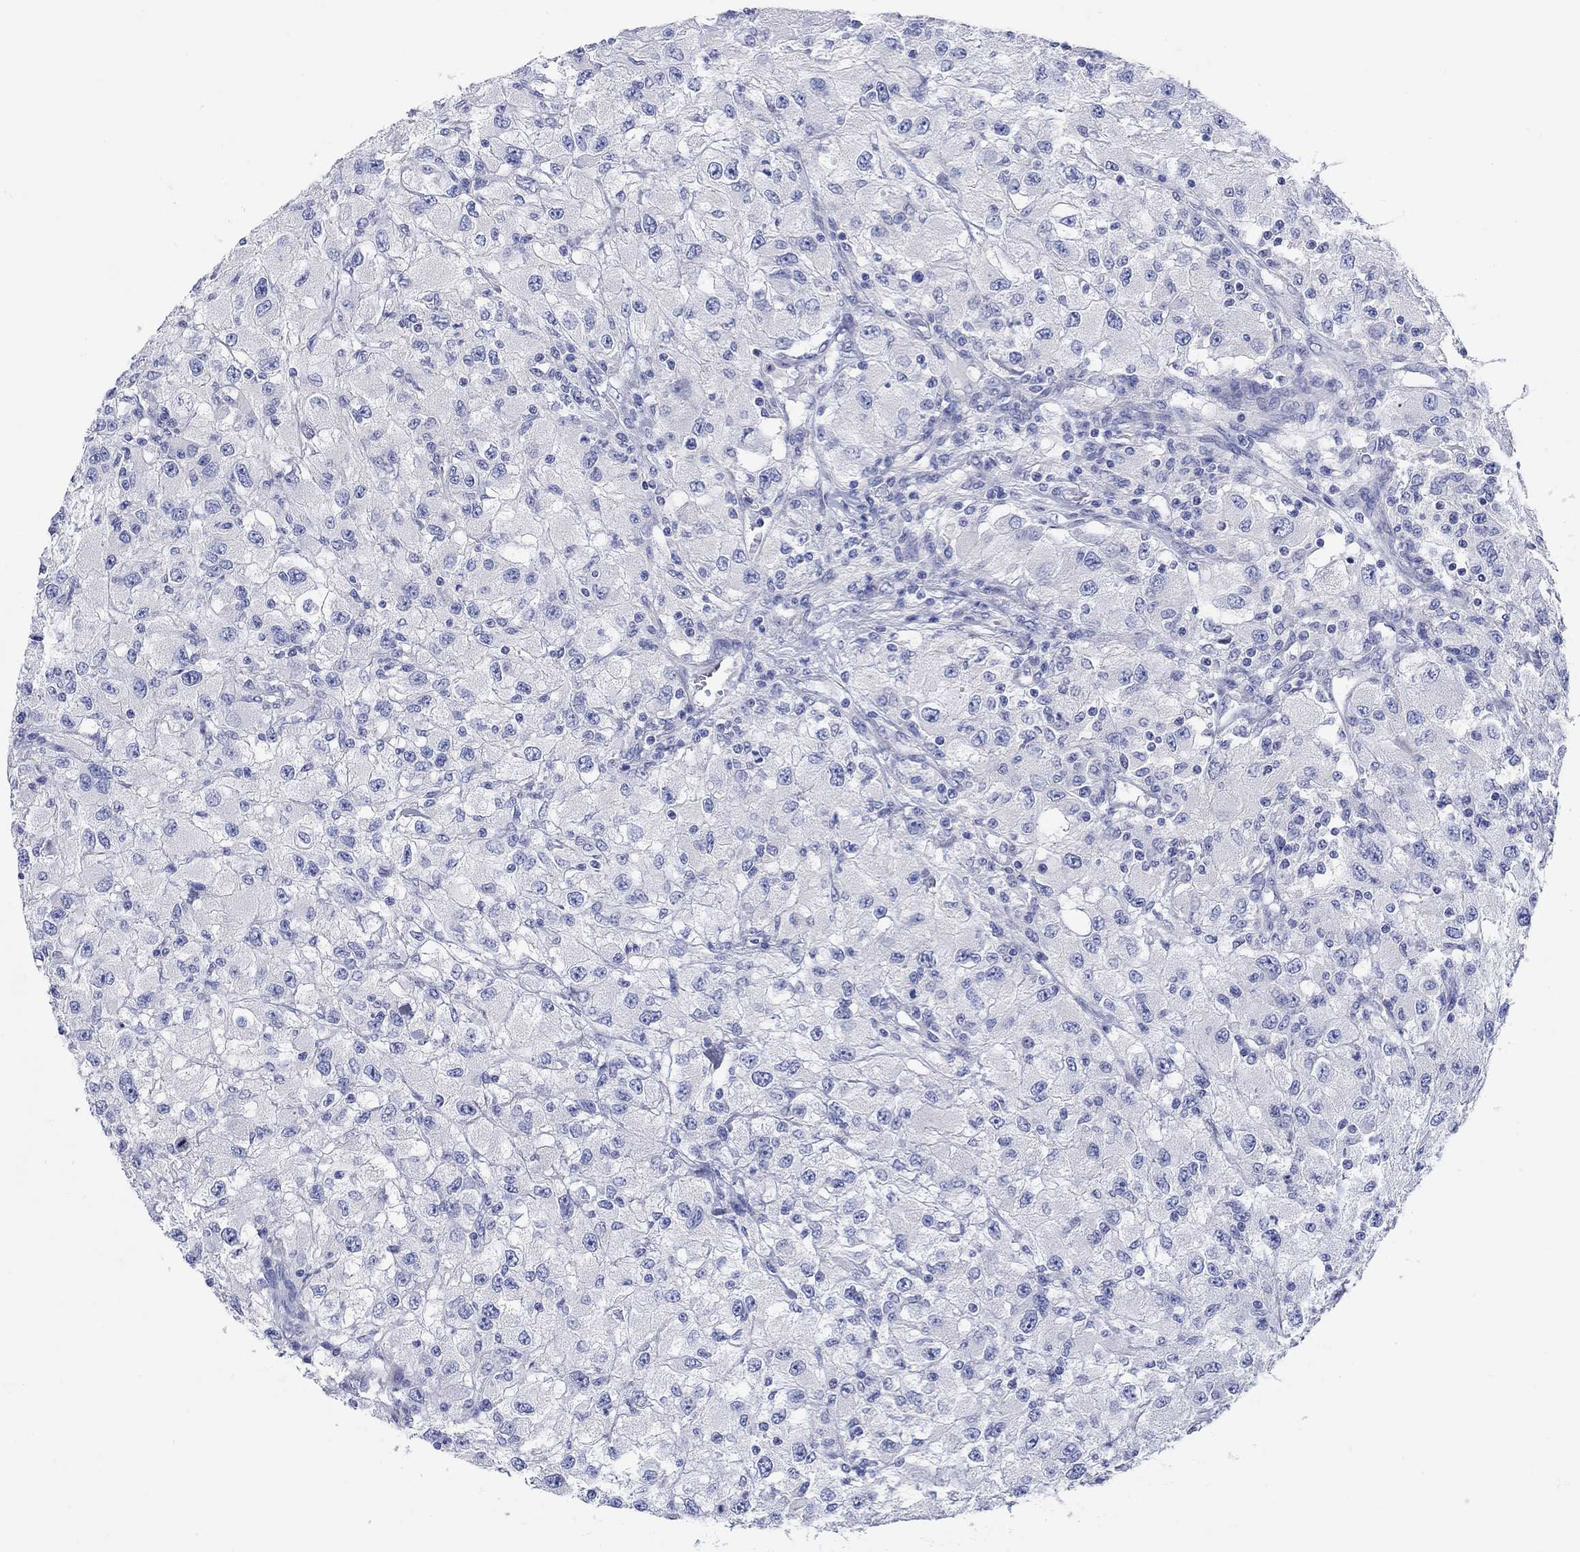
{"staining": {"intensity": "negative", "quantity": "none", "location": "none"}, "tissue": "renal cancer", "cell_type": "Tumor cells", "image_type": "cancer", "snomed": [{"axis": "morphology", "description": "Adenocarcinoma, NOS"}, {"axis": "topography", "description": "Kidney"}], "caption": "Tumor cells show no significant expression in renal adenocarcinoma.", "gene": "KRT222", "patient": {"sex": "female", "age": 67}}